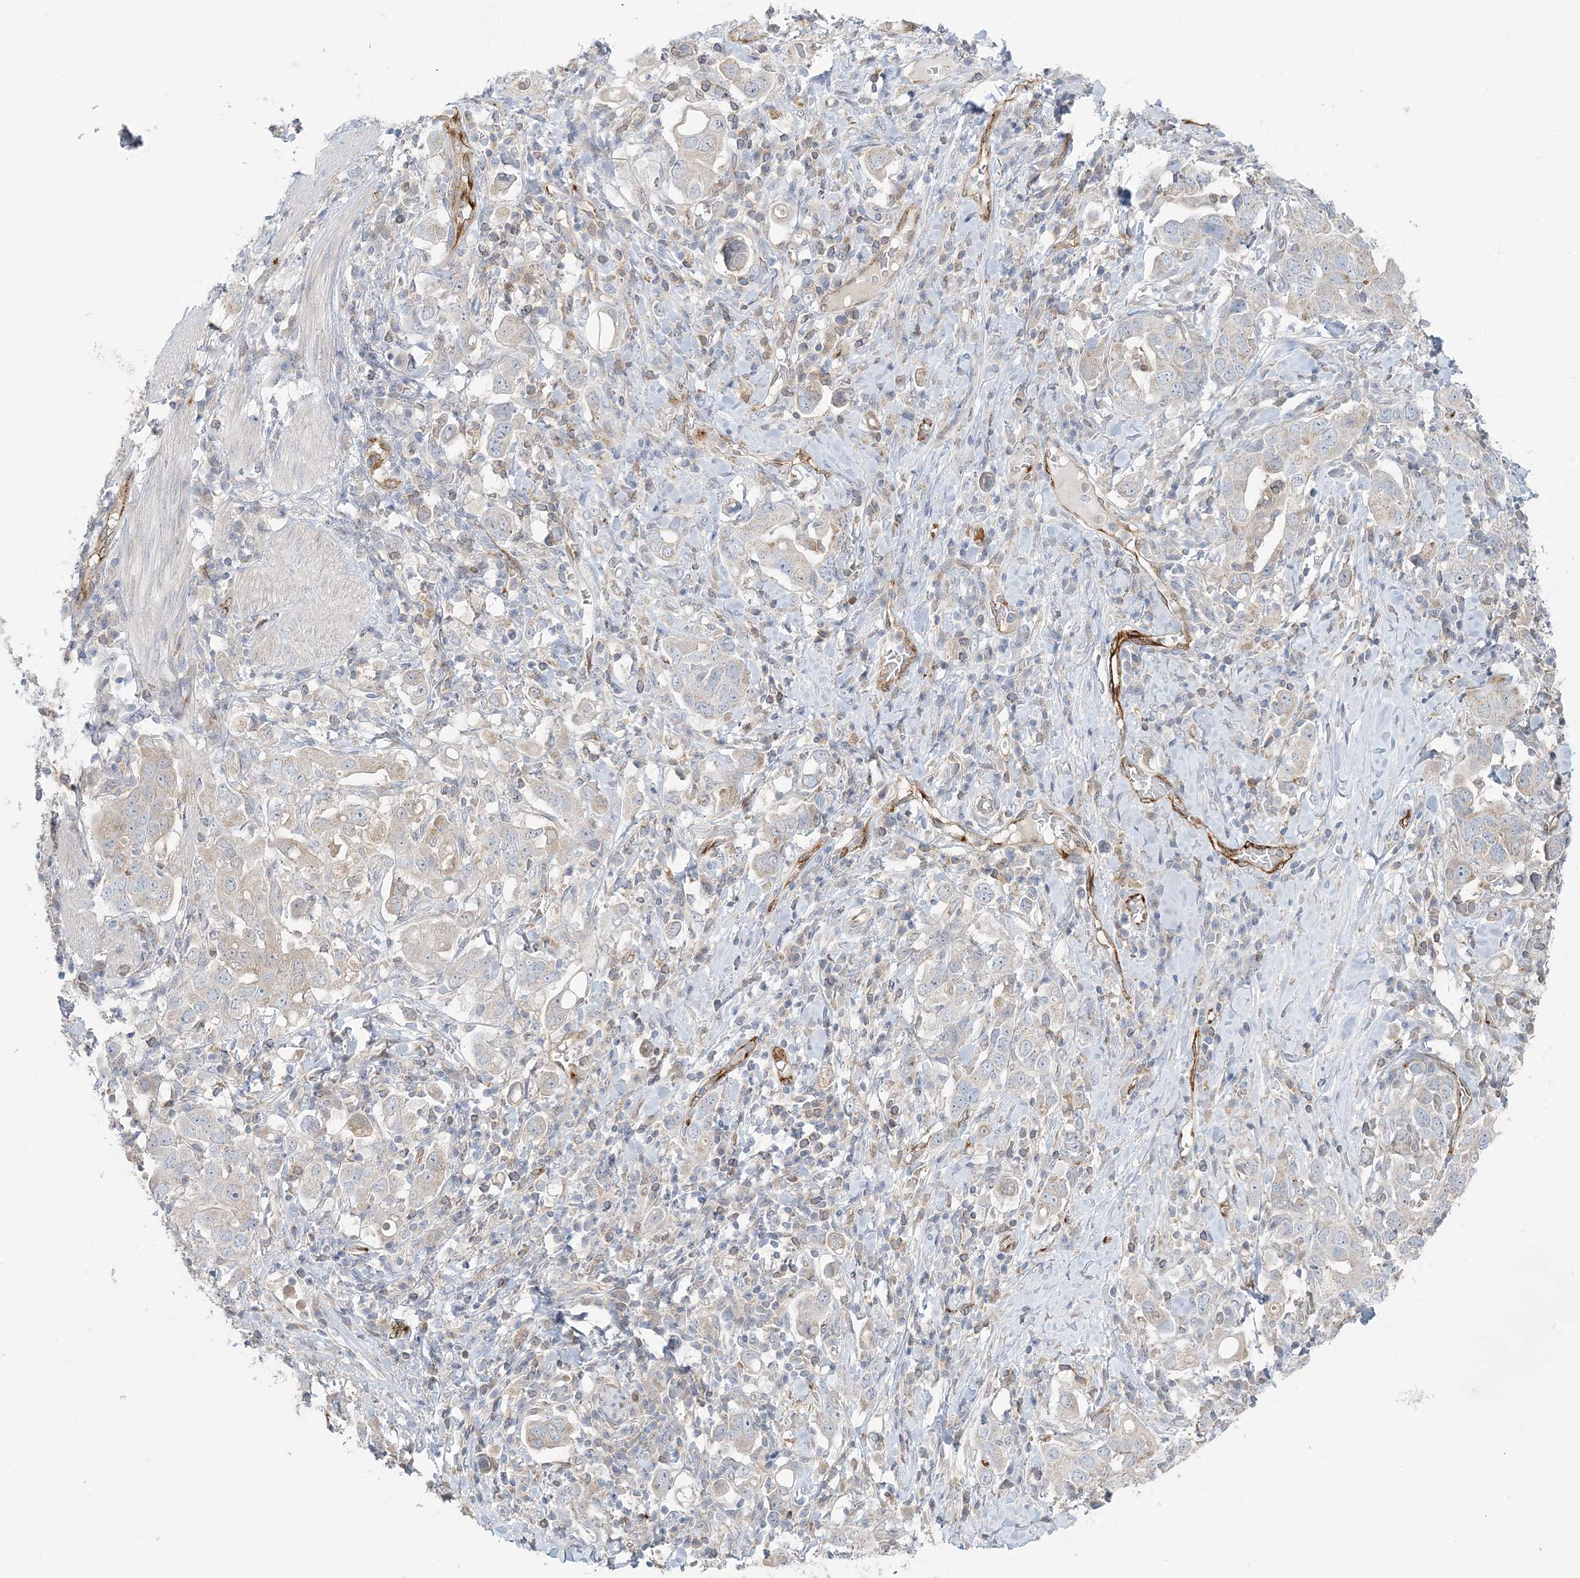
{"staining": {"intensity": "moderate", "quantity": "25%-75%", "location": "cytoplasmic/membranous"}, "tissue": "stomach cancer", "cell_type": "Tumor cells", "image_type": "cancer", "snomed": [{"axis": "morphology", "description": "Adenocarcinoma, NOS"}, {"axis": "topography", "description": "Stomach, upper"}], "caption": "Stomach cancer (adenocarcinoma) stained with DAB immunohistochemistry (IHC) shows medium levels of moderate cytoplasmic/membranous expression in approximately 25%-75% of tumor cells.", "gene": "INPP1", "patient": {"sex": "male", "age": 62}}